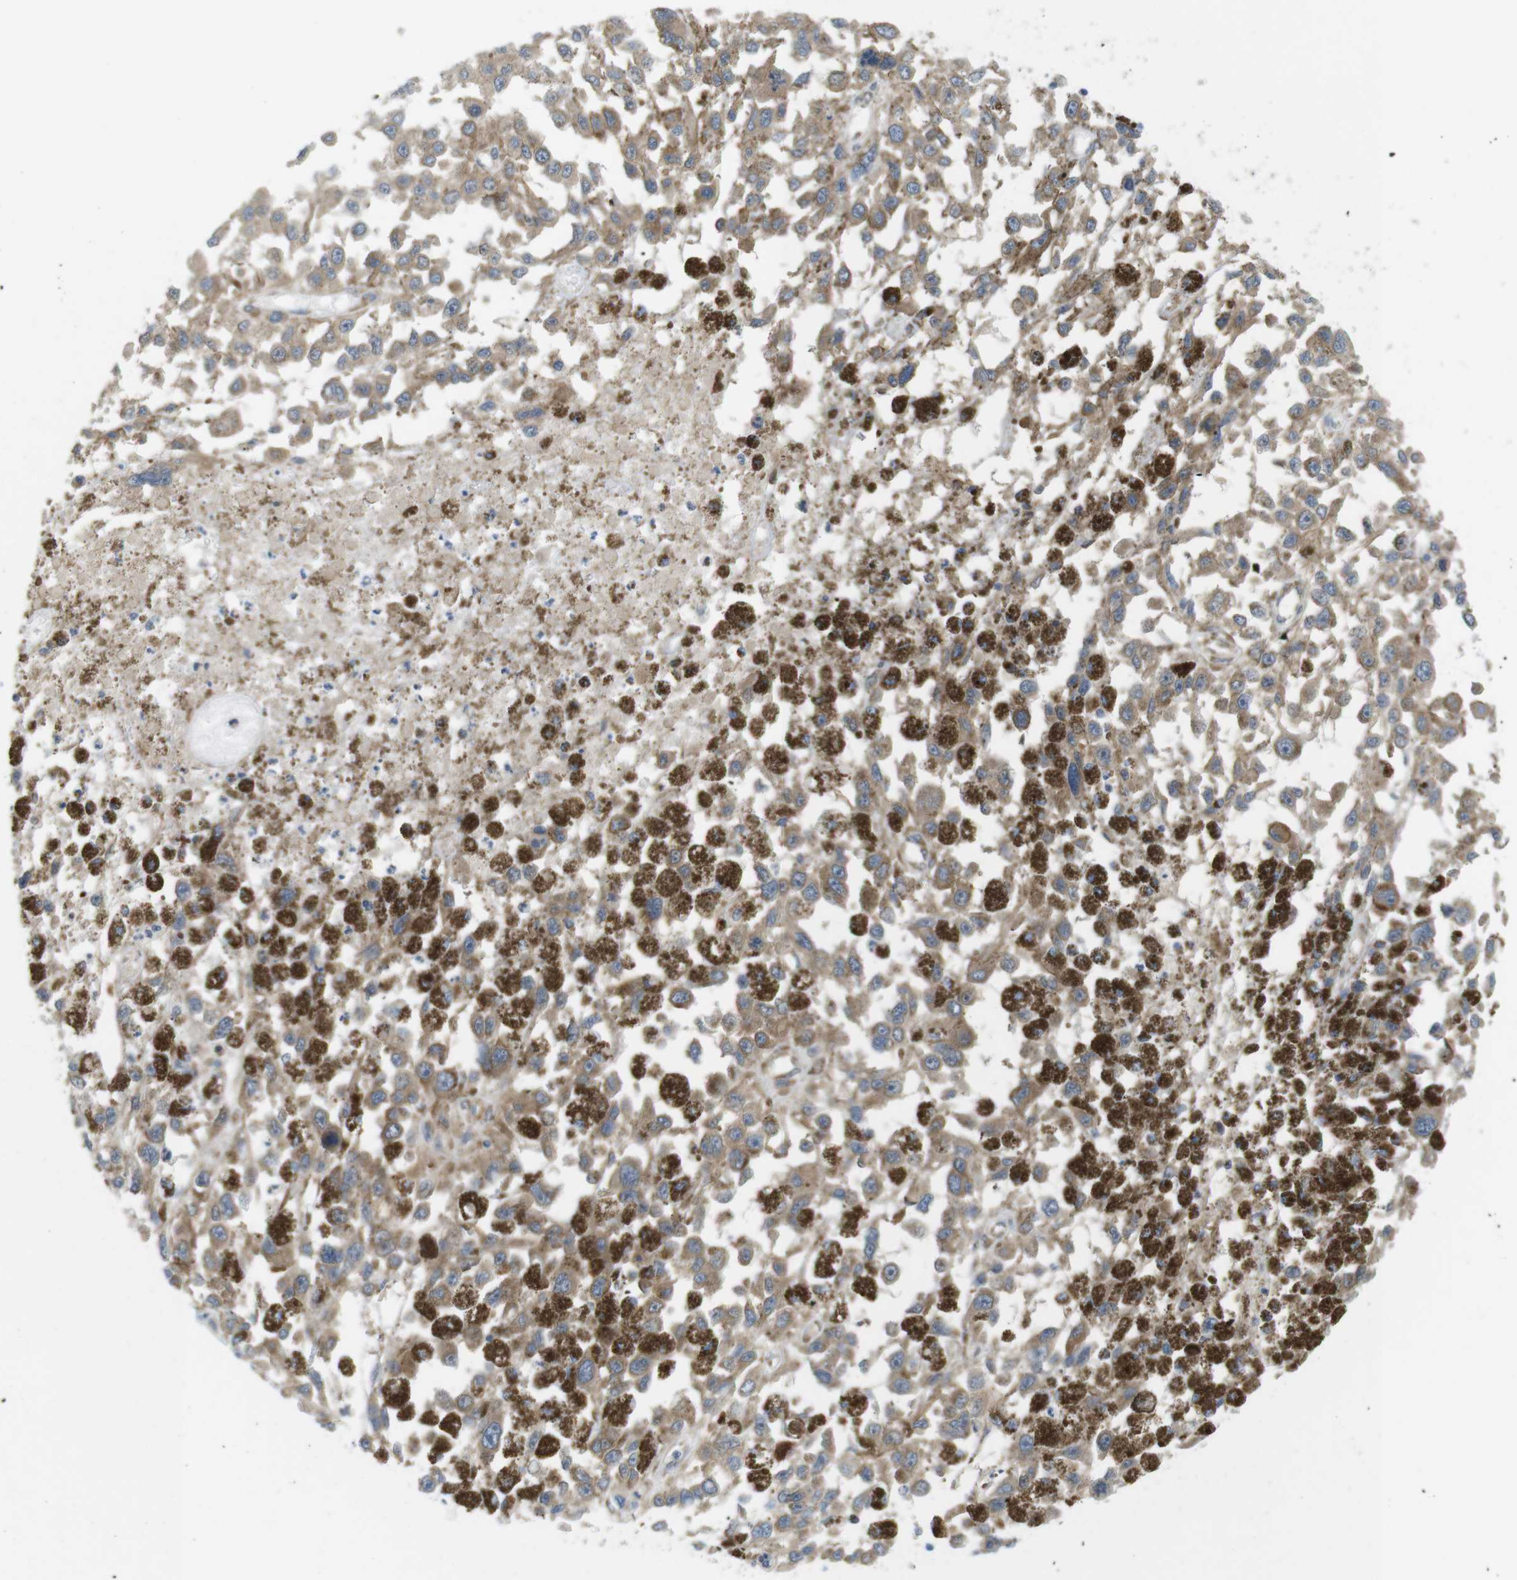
{"staining": {"intensity": "moderate", "quantity": ">75%", "location": "cytoplasmic/membranous"}, "tissue": "melanoma", "cell_type": "Tumor cells", "image_type": "cancer", "snomed": [{"axis": "morphology", "description": "Malignant melanoma, Metastatic site"}, {"axis": "topography", "description": "Lymph node"}], "caption": "This histopathology image demonstrates malignant melanoma (metastatic site) stained with IHC to label a protein in brown. The cytoplasmic/membranous of tumor cells show moderate positivity for the protein. Nuclei are counter-stained blue.", "gene": "GJC3", "patient": {"sex": "male", "age": 59}}